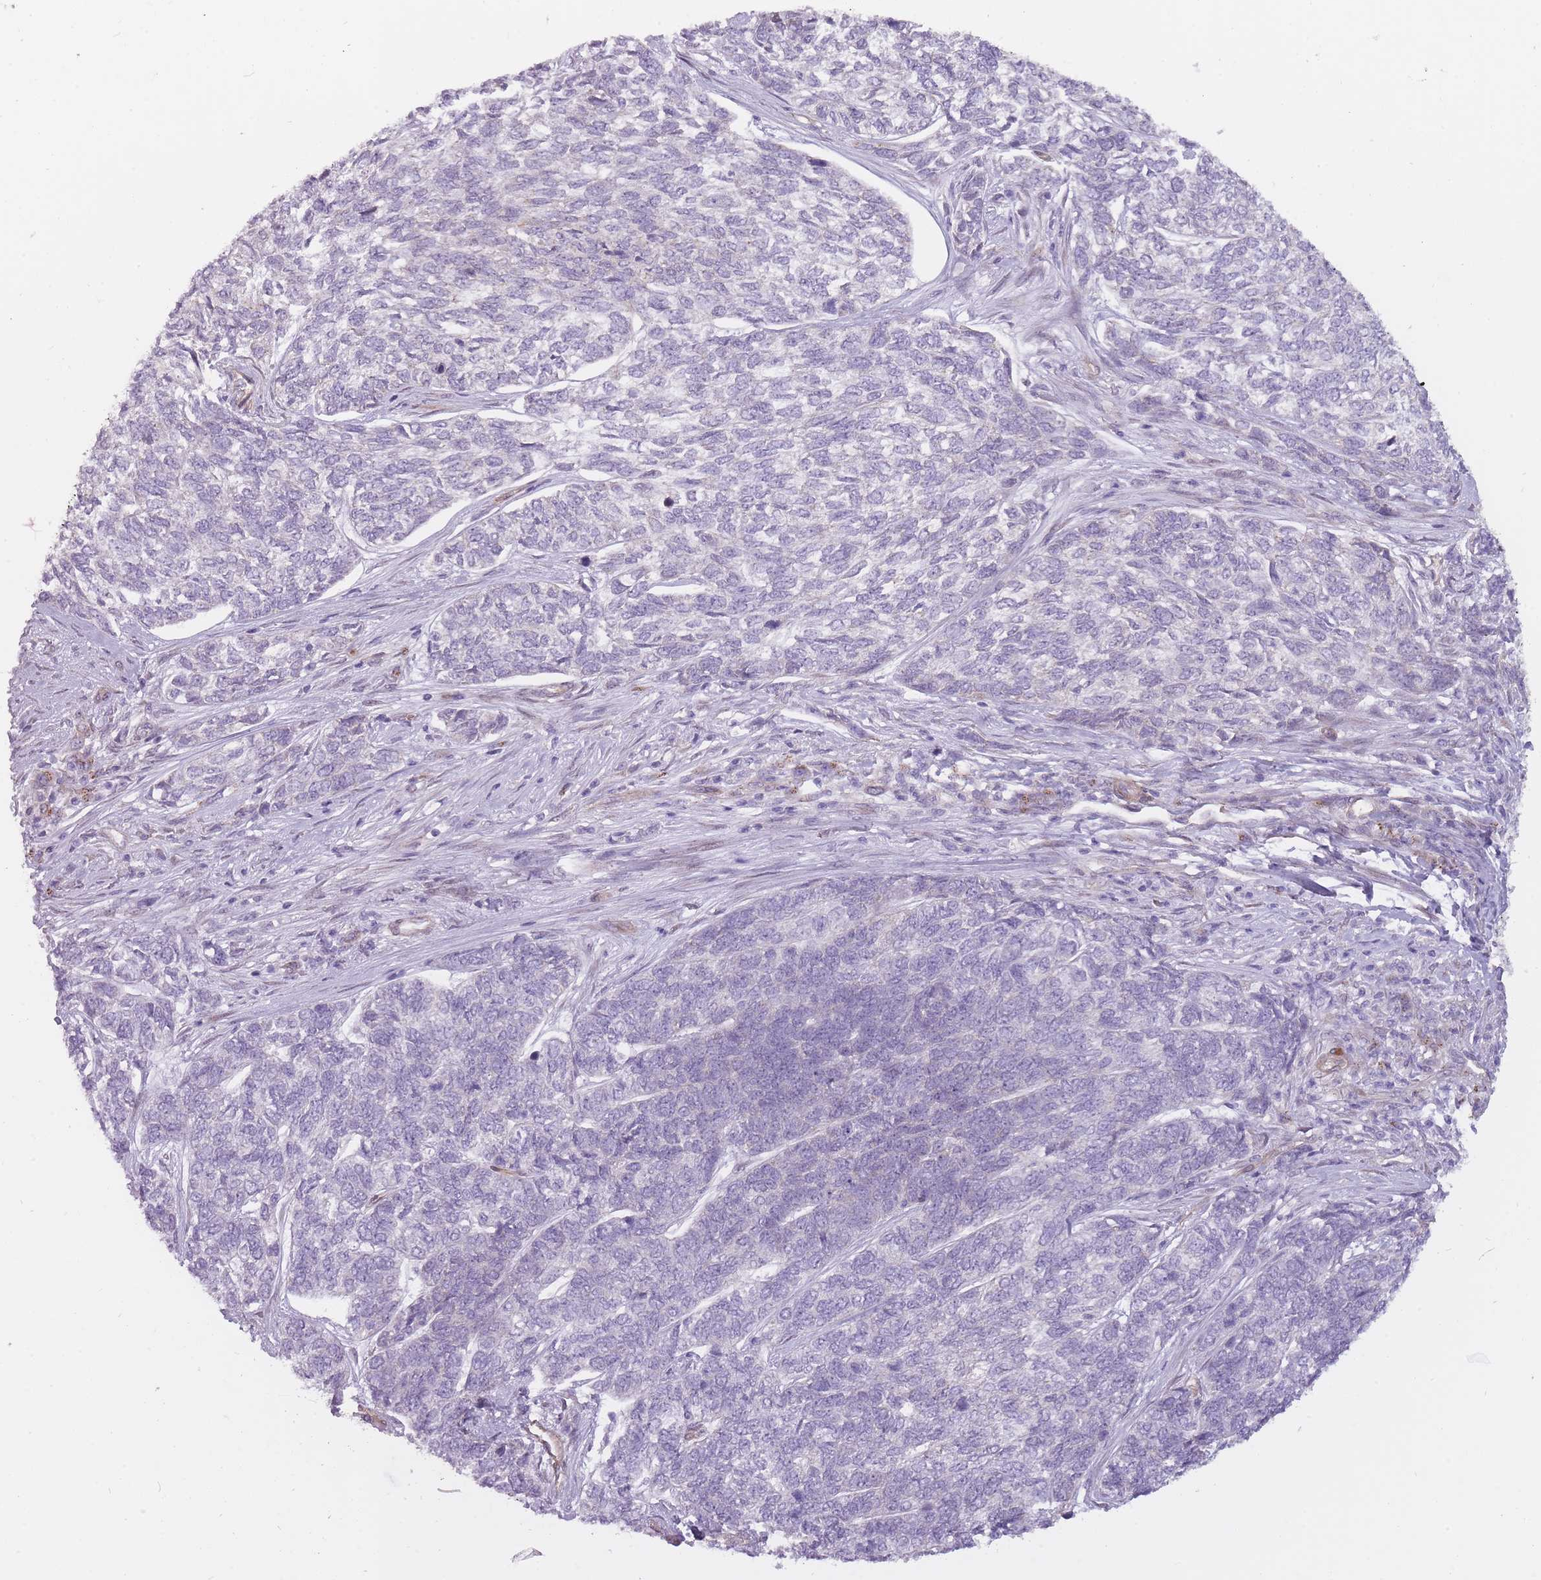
{"staining": {"intensity": "negative", "quantity": "none", "location": "none"}, "tissue": "skin cancer", "cell_type": "Tumor cells", "image_type": "cancer", "snomed": [{"axis": "morphology", "description": "Basal cell carcinoma"}, {"axis": "topography", "description": "Skin"}], "caption": "The histopathology image displays no significant staining in tumor cells of skin cancer (basal cell carcinoma).", "gene": "PGRMC2", "patient": {"sex": "female", "age": 65}}